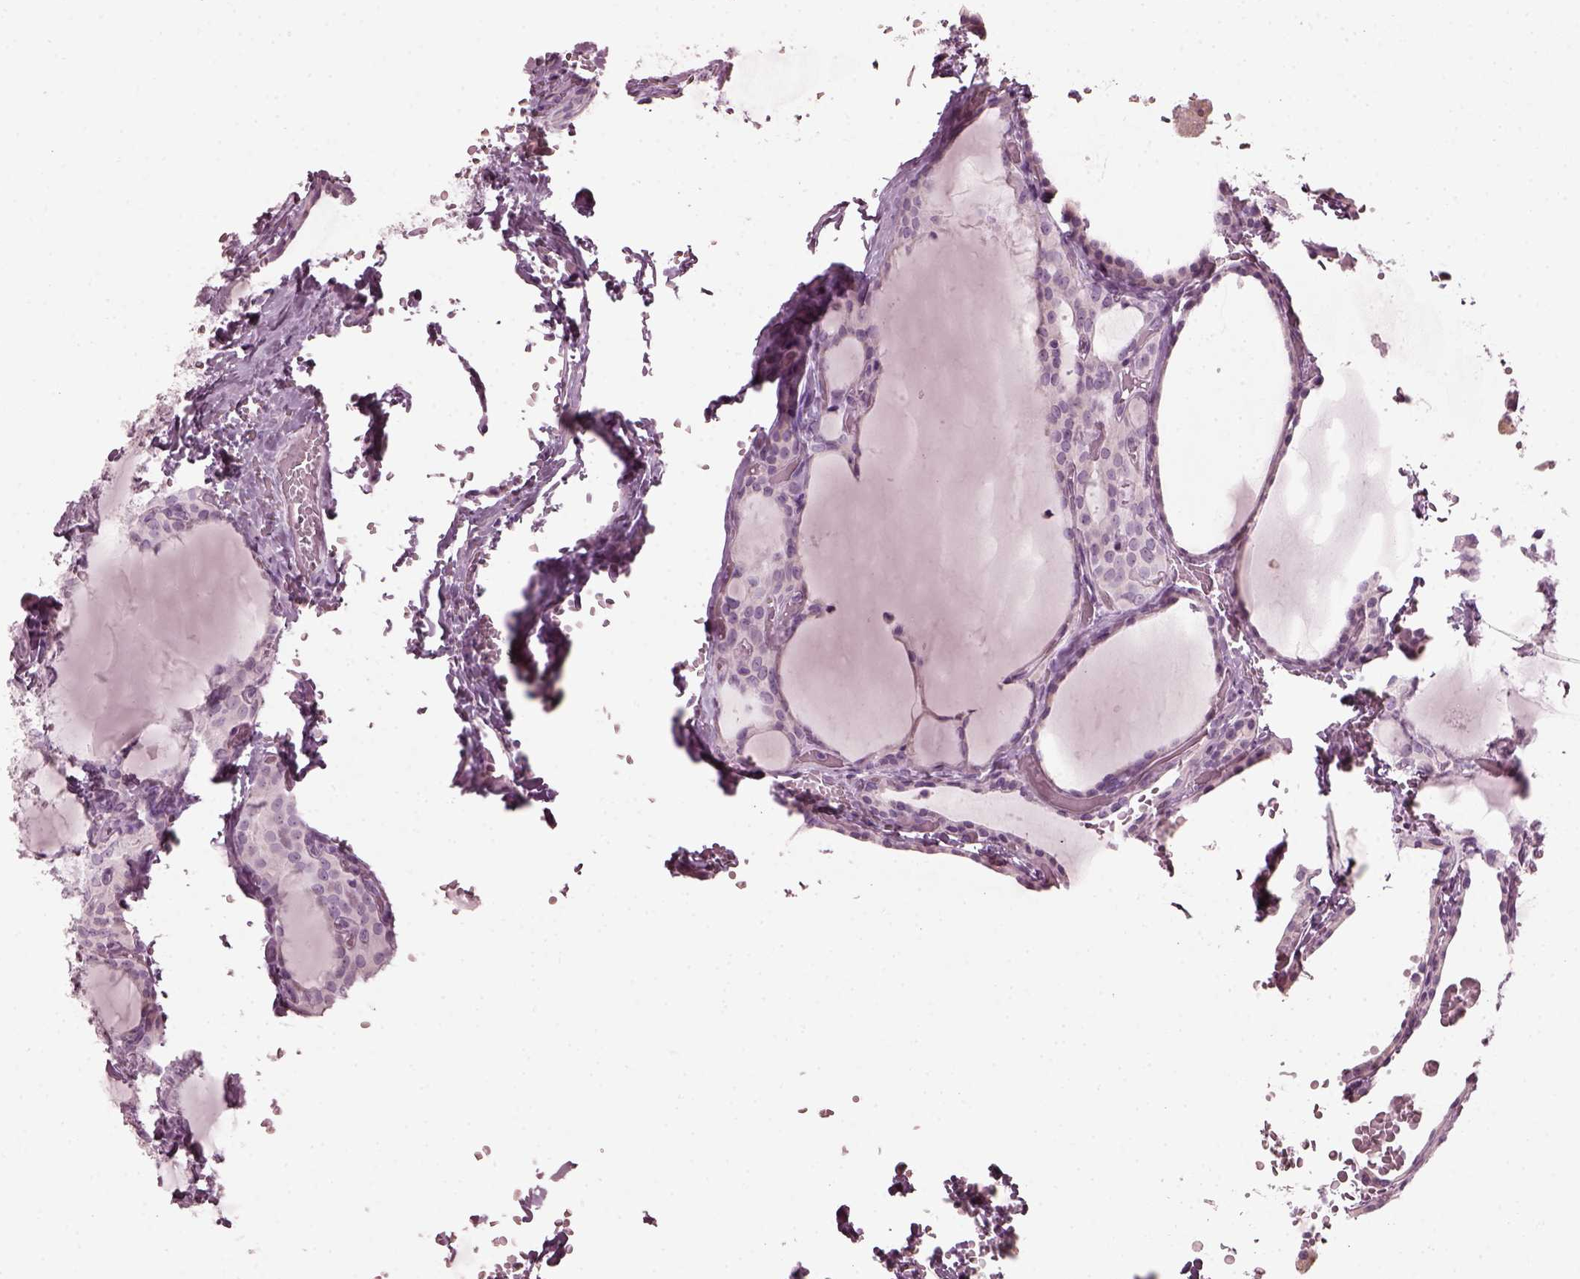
{"staining": {"intensity": "negative", "quantity": "none", "location": "none"}, "tissue": "thyroid cancer", "cell_type": "Tumor cells", "image_type": "cancer", "snomed": [{"axis": "morphology", "description": "Papillary adenocarcinoma, NOS"}, {"axis": "topography", "description": "Thyroid gland"}], "caption": "Histopathology image shows no significant protein staining in tumor cells of thyroid cancer.", "gene": "SAXO2", "patient": {"sex": "male", "age": 20}}